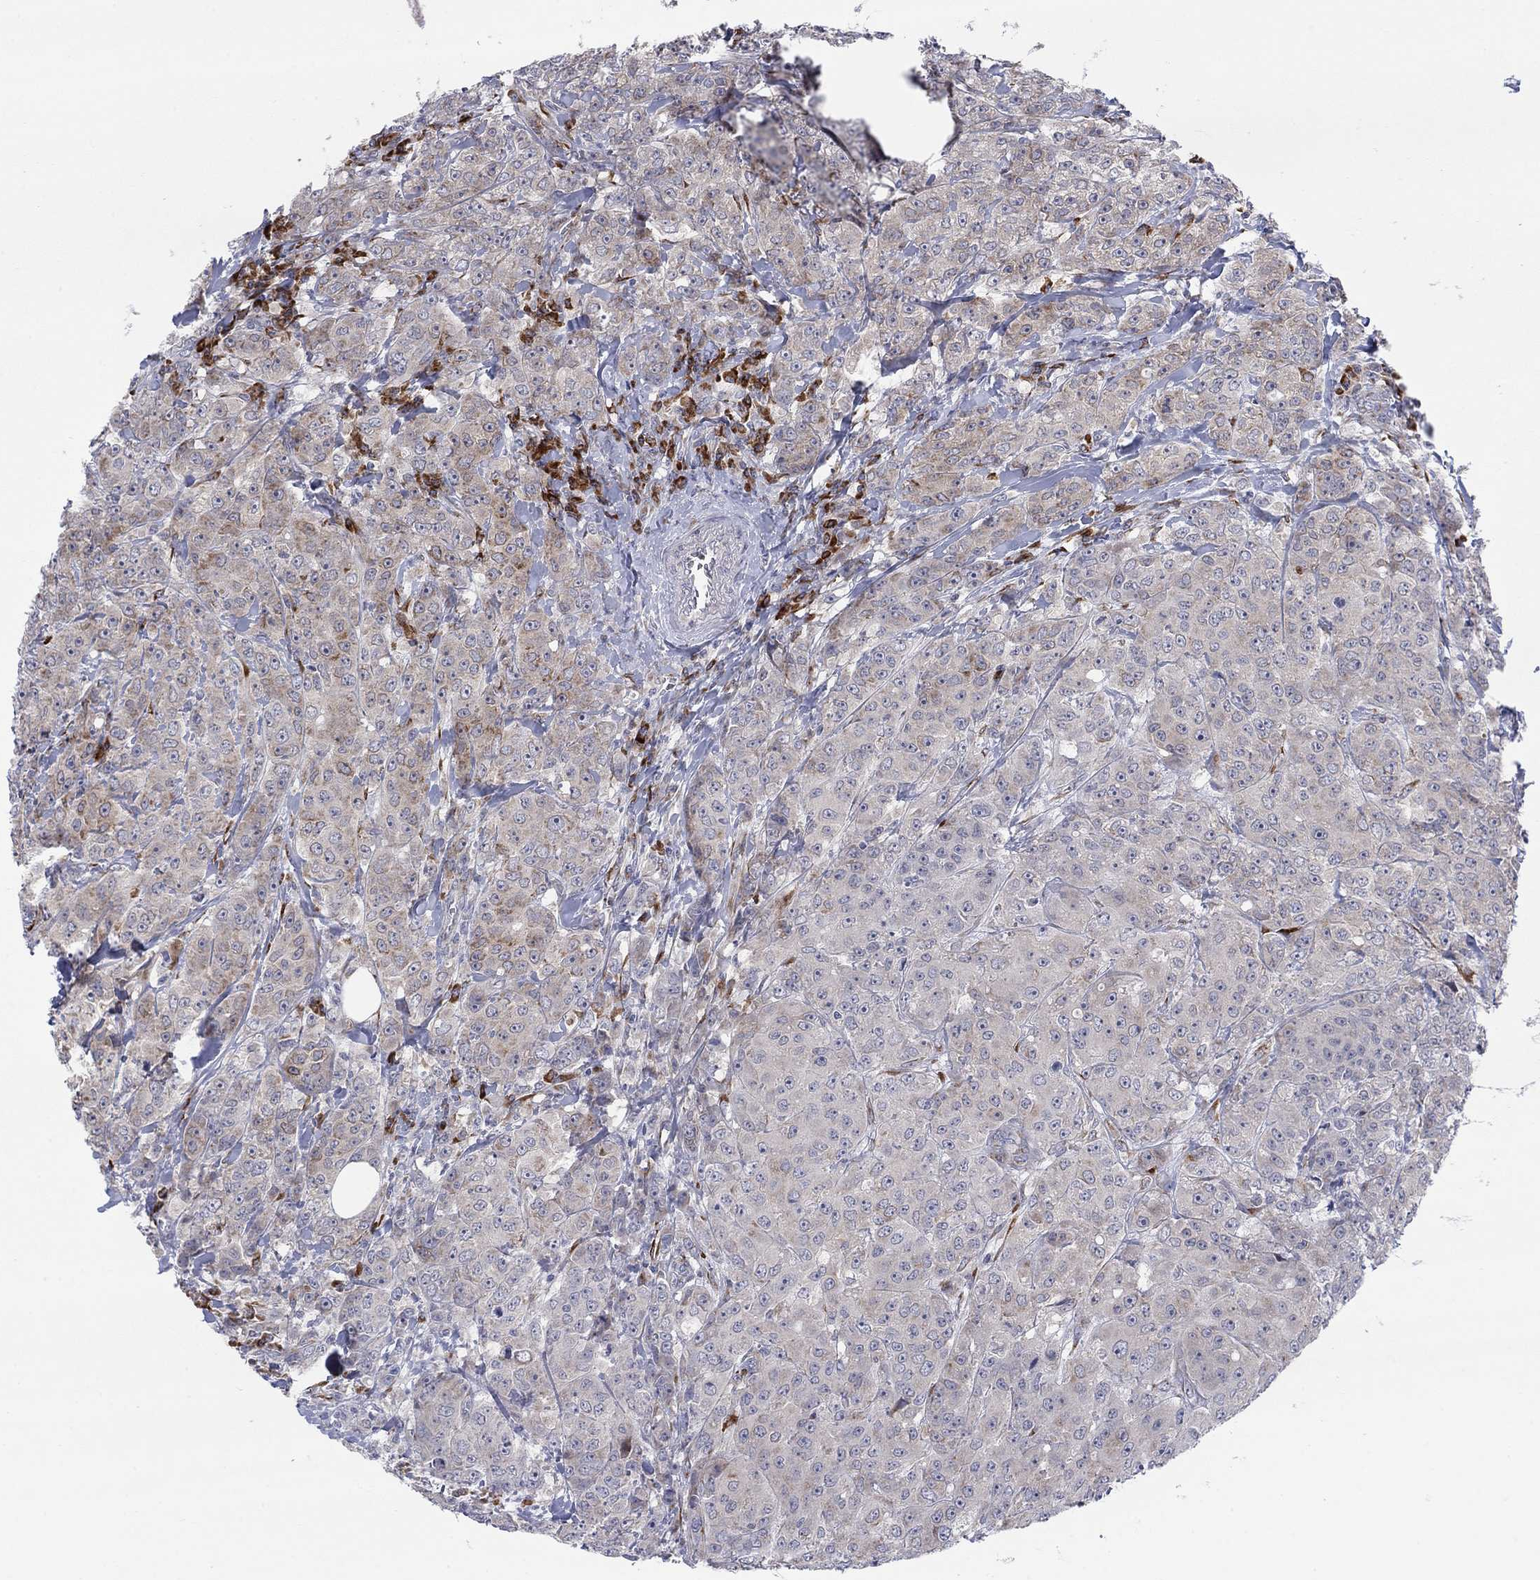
{"staining": {"intensity": "weak", "quantity": "25%-75%", "location": "cytoplasmic/membranous"}, "tissue": "breast cancer", "cell_type": "Tumor cells", "image_type": "cancer", "snomed": [{"axis": "morphology", "description": "Duct carcinoma"}, {"axis": "topography", "description": "Breast"}], "caption": "Protein expression analysis of human breast cancer (intraductal carcinoma) reveals weak cytoplasmic/membranous staining in approximately 25%-75% of tumor cells.", "gene": "TTC21B", "patient": {"sex": "female", "age": 43}}